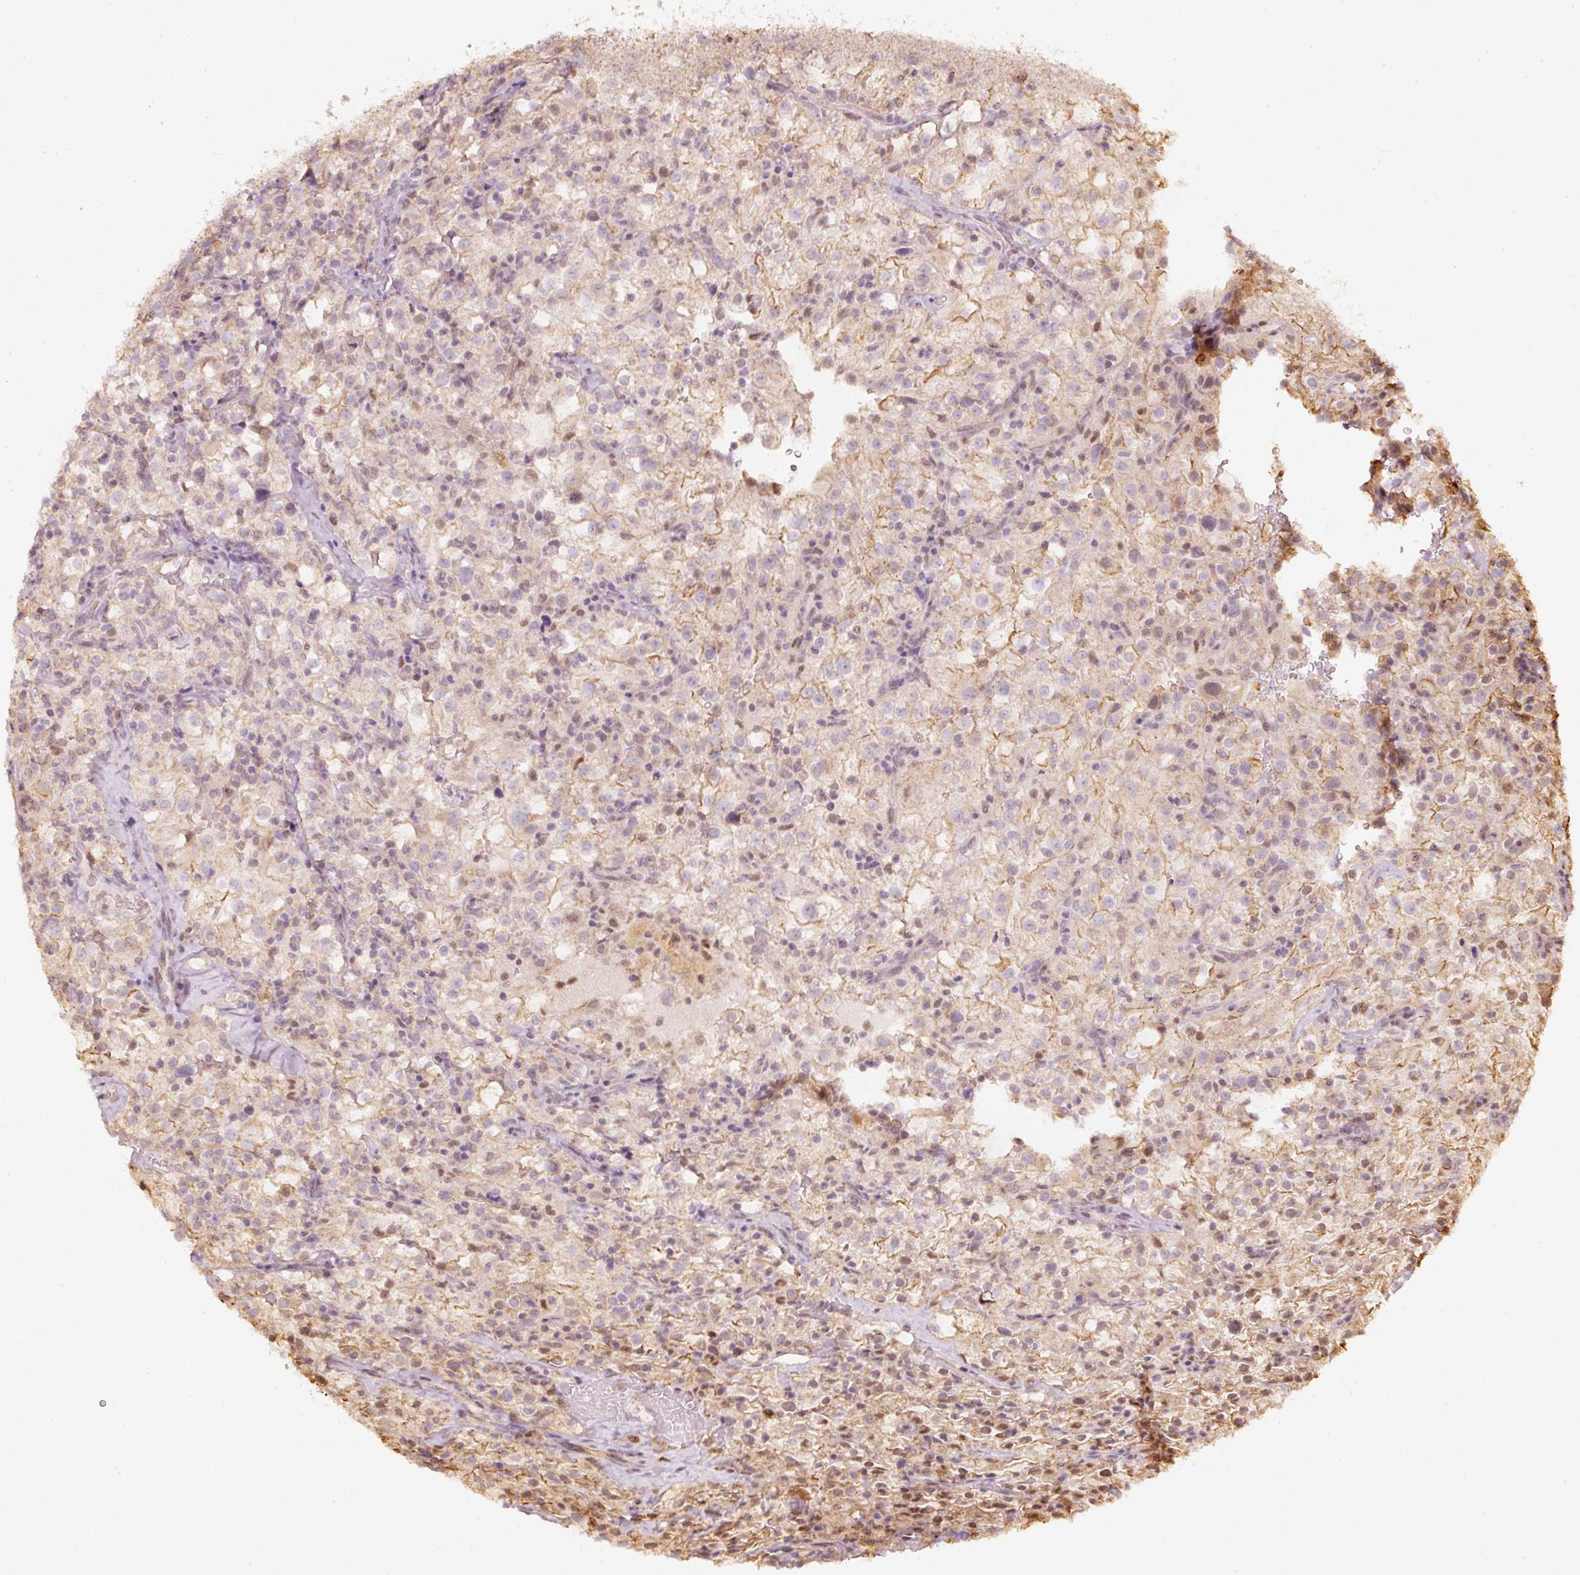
{"staining": {"intensity": "weak", "quantity": "<25%", "location": "cytoplasmic/membranous,nuclear"}, "tissue": "renal cancer", "cell_type": "Tumor cells", "image_type": "cancer", "snomed": [{"axis": "morphology", "description": "Adenocarcinoma, NOS"}, {"axis": "topography", "description": "Kidney"}], "caption": "The image demonstrates no significant staining in tumor cells of renal cancer (adenocarcinoma).", "gene": "RAB35", "patient": {"sex": "female", "age": 74}}